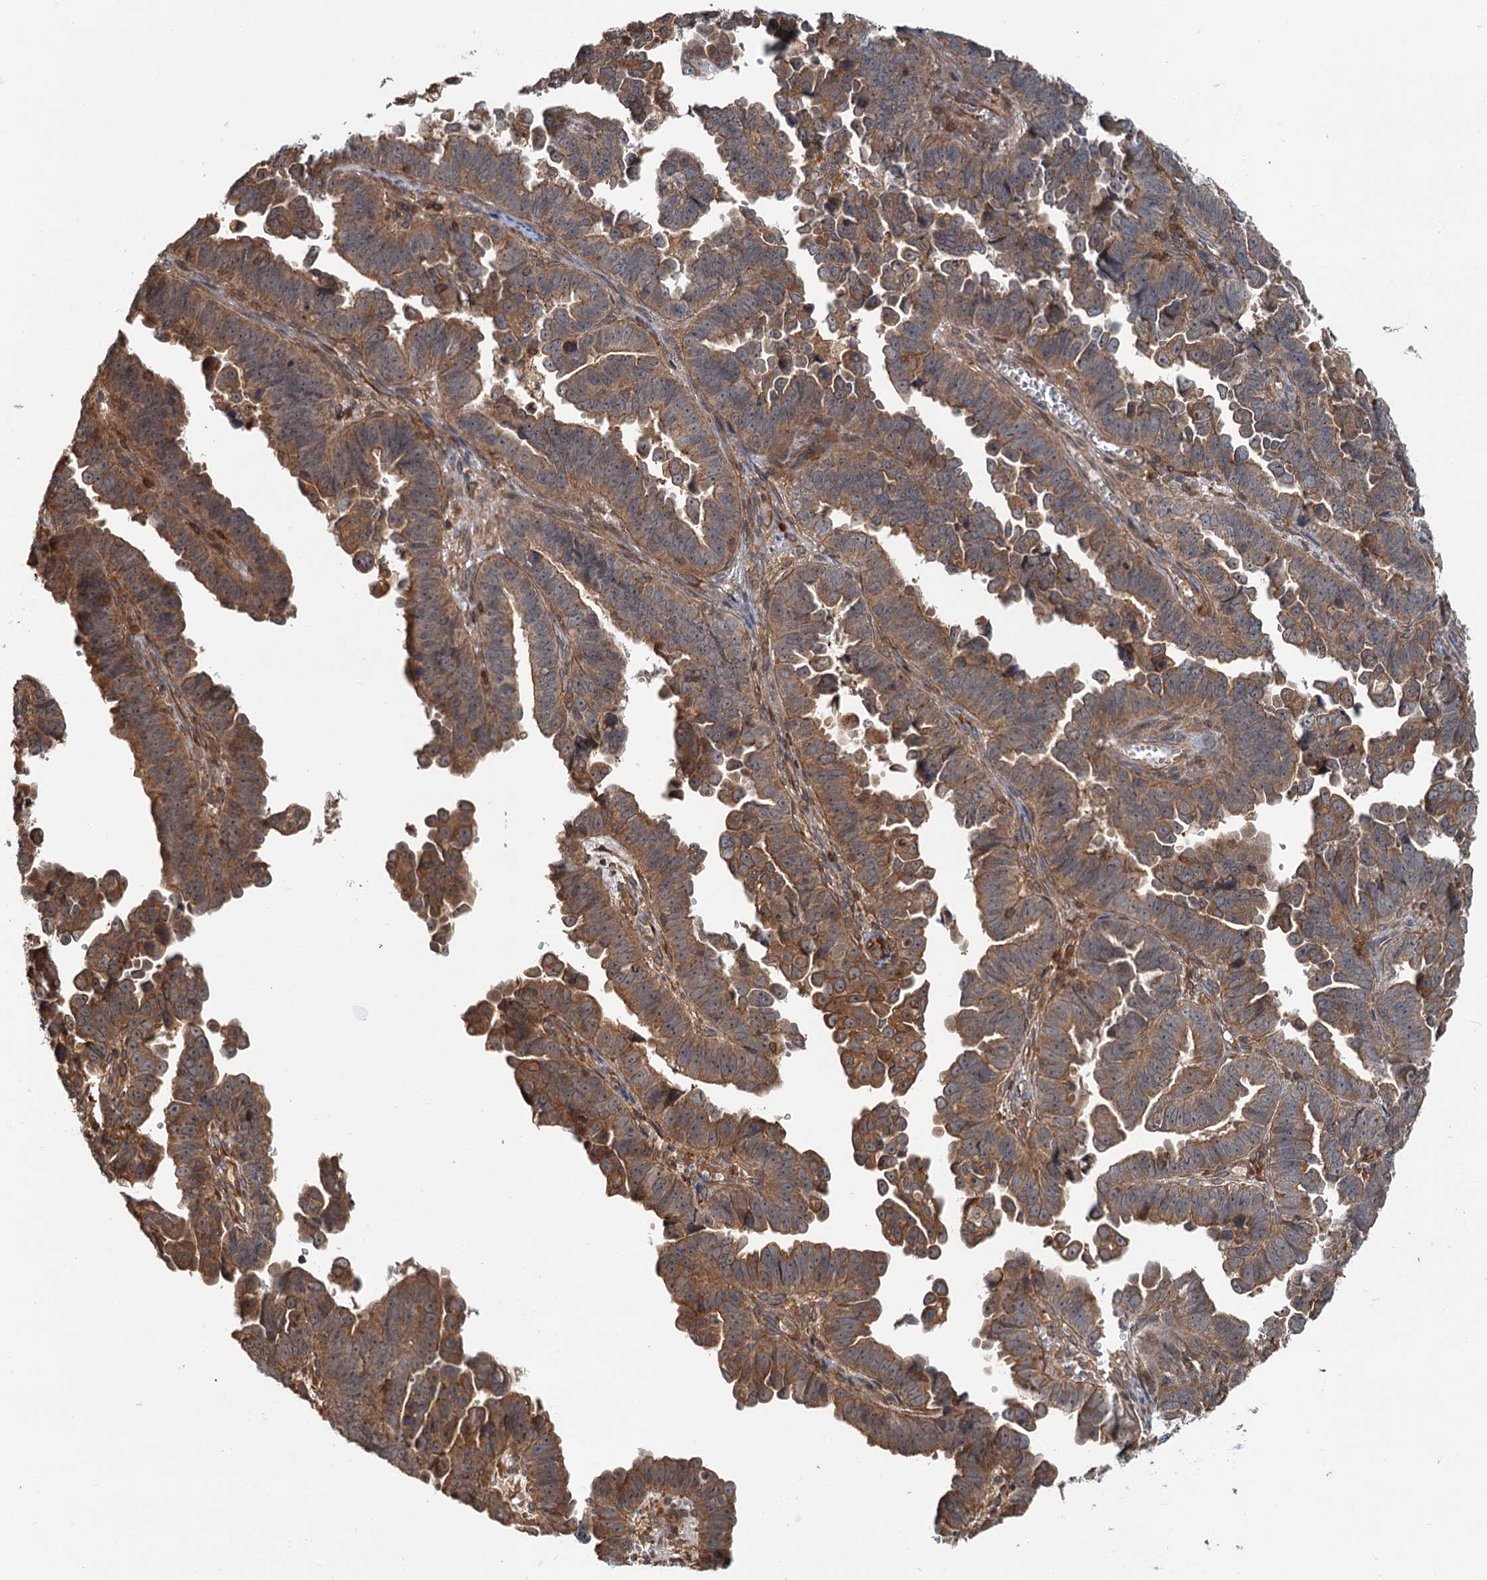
{"staining": {"intensity": "moderate", "quantity": ">75%", "location": "cytoplasmic/membranous"}, "tissue": "endometrial cancer", "cell_type": "Tumor cells", "image_type": "cancer", "snomed": [{"axis": "morphology", "description": "Adenocarcinoma, NOS"}, {"axis": "topography", "description": "Endometrium"}], "caption": "An image showing moderate cytoplasmic/membranous staining in about >75% of tumor cells in endometrial cancer (adenocarcinoma), as visualized by brown immunohistochemical staining.", "gene": "ZNF527", "patient": {"sex": "female", "age": 75}}